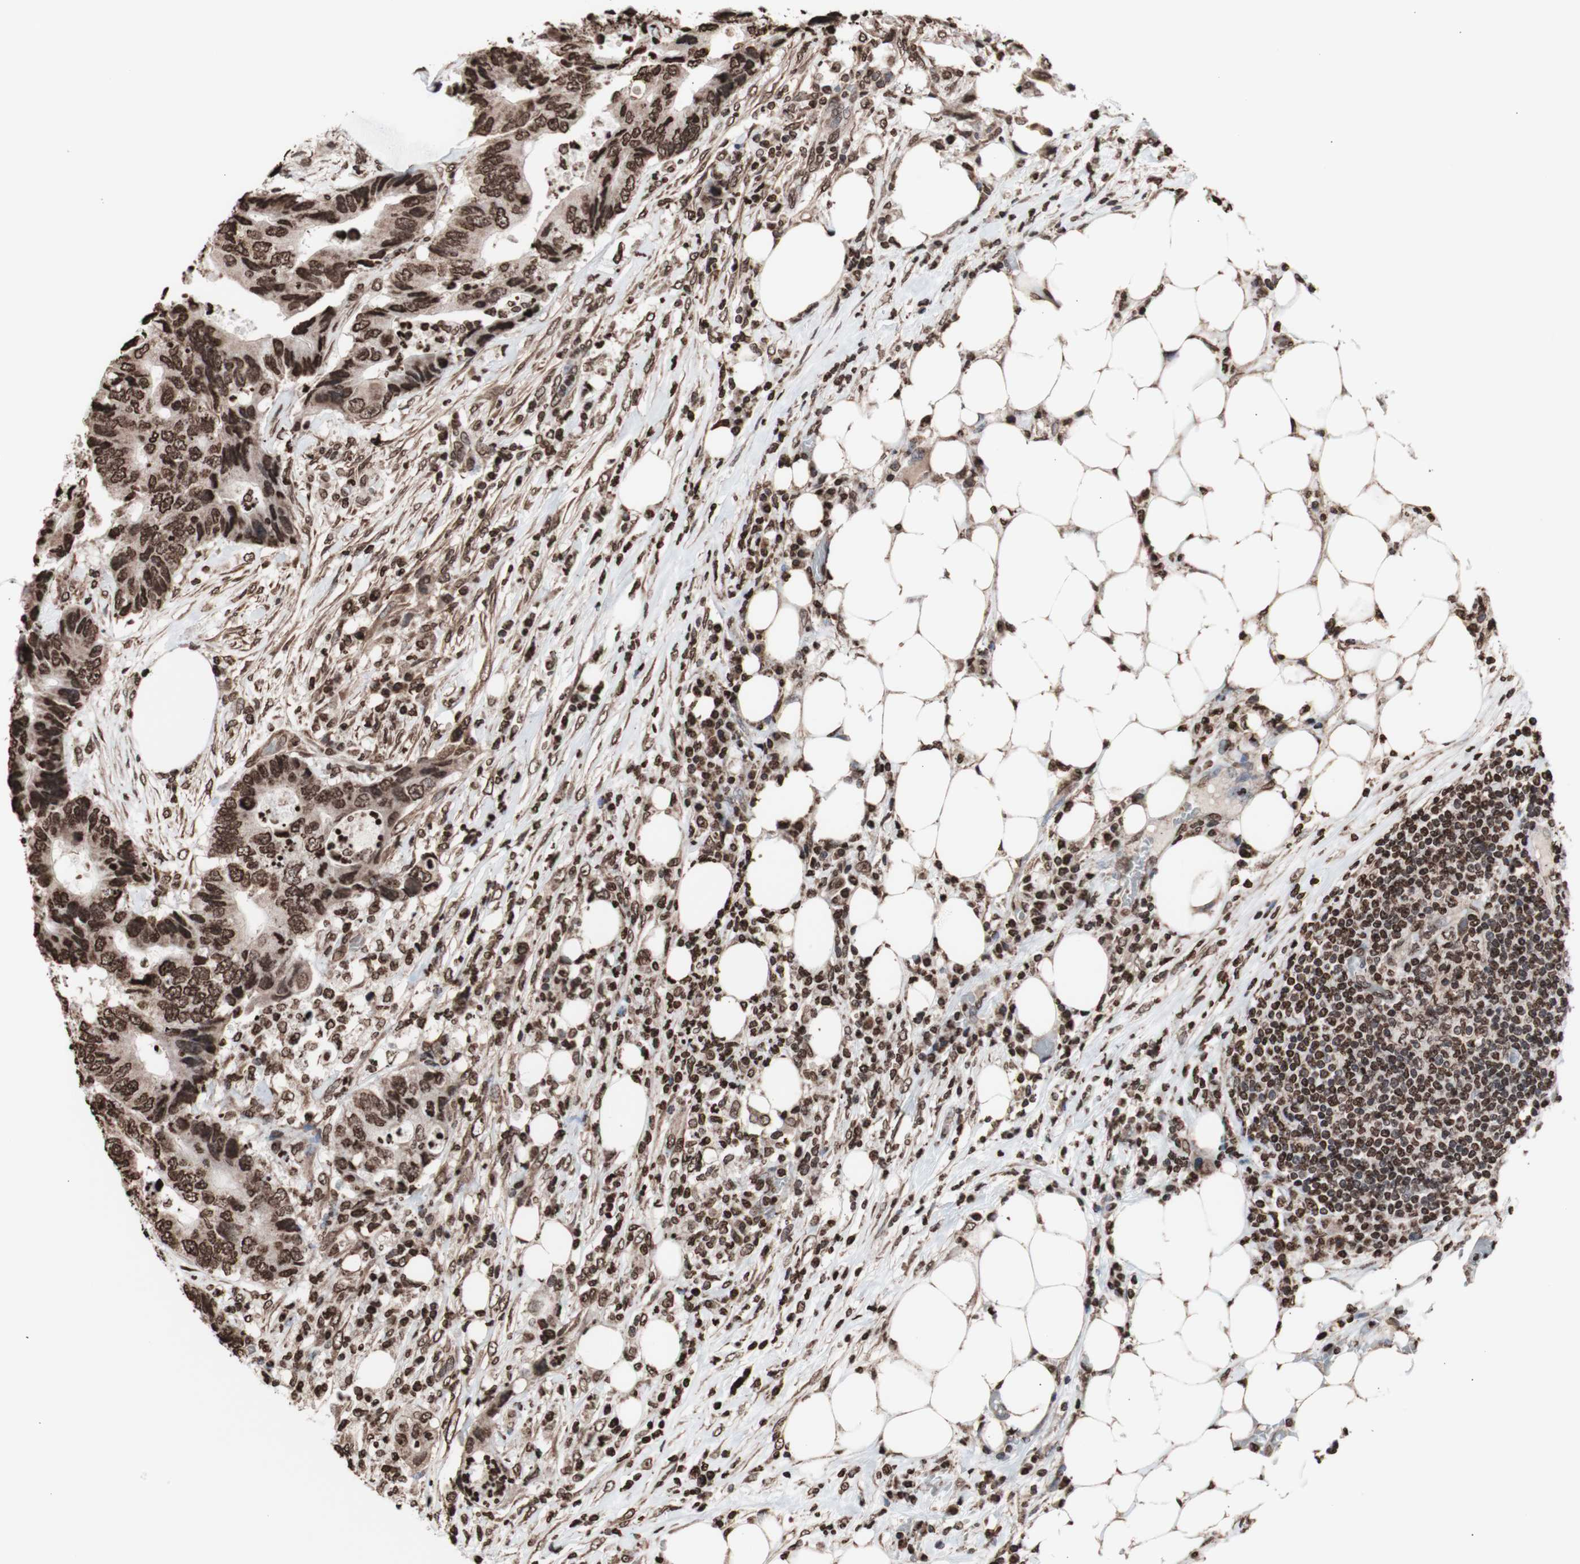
{"staining": {"intensity": "moderate", "quantity": ">75%", "location": "nuclear"}, "tissue": "colorectal cancer", "cell_type": "Tumor cells", "image_type": "cancer", "snomed": [{"axis": "morphology", "description": "Adenocarcinoma, NOS"}, {"axis": "topography", "description": "Colon"}], "caption": "DAB immunohistochemical staining of colorectal cancer (adenocarcinoma) displays moderate nuclear protein expression in about >75% of tumor cells. (Brightfield microscopy of DAB IHC at high magnification).", "gene": "SNAI2", "patient": {"sex": "male", "age": 71}}